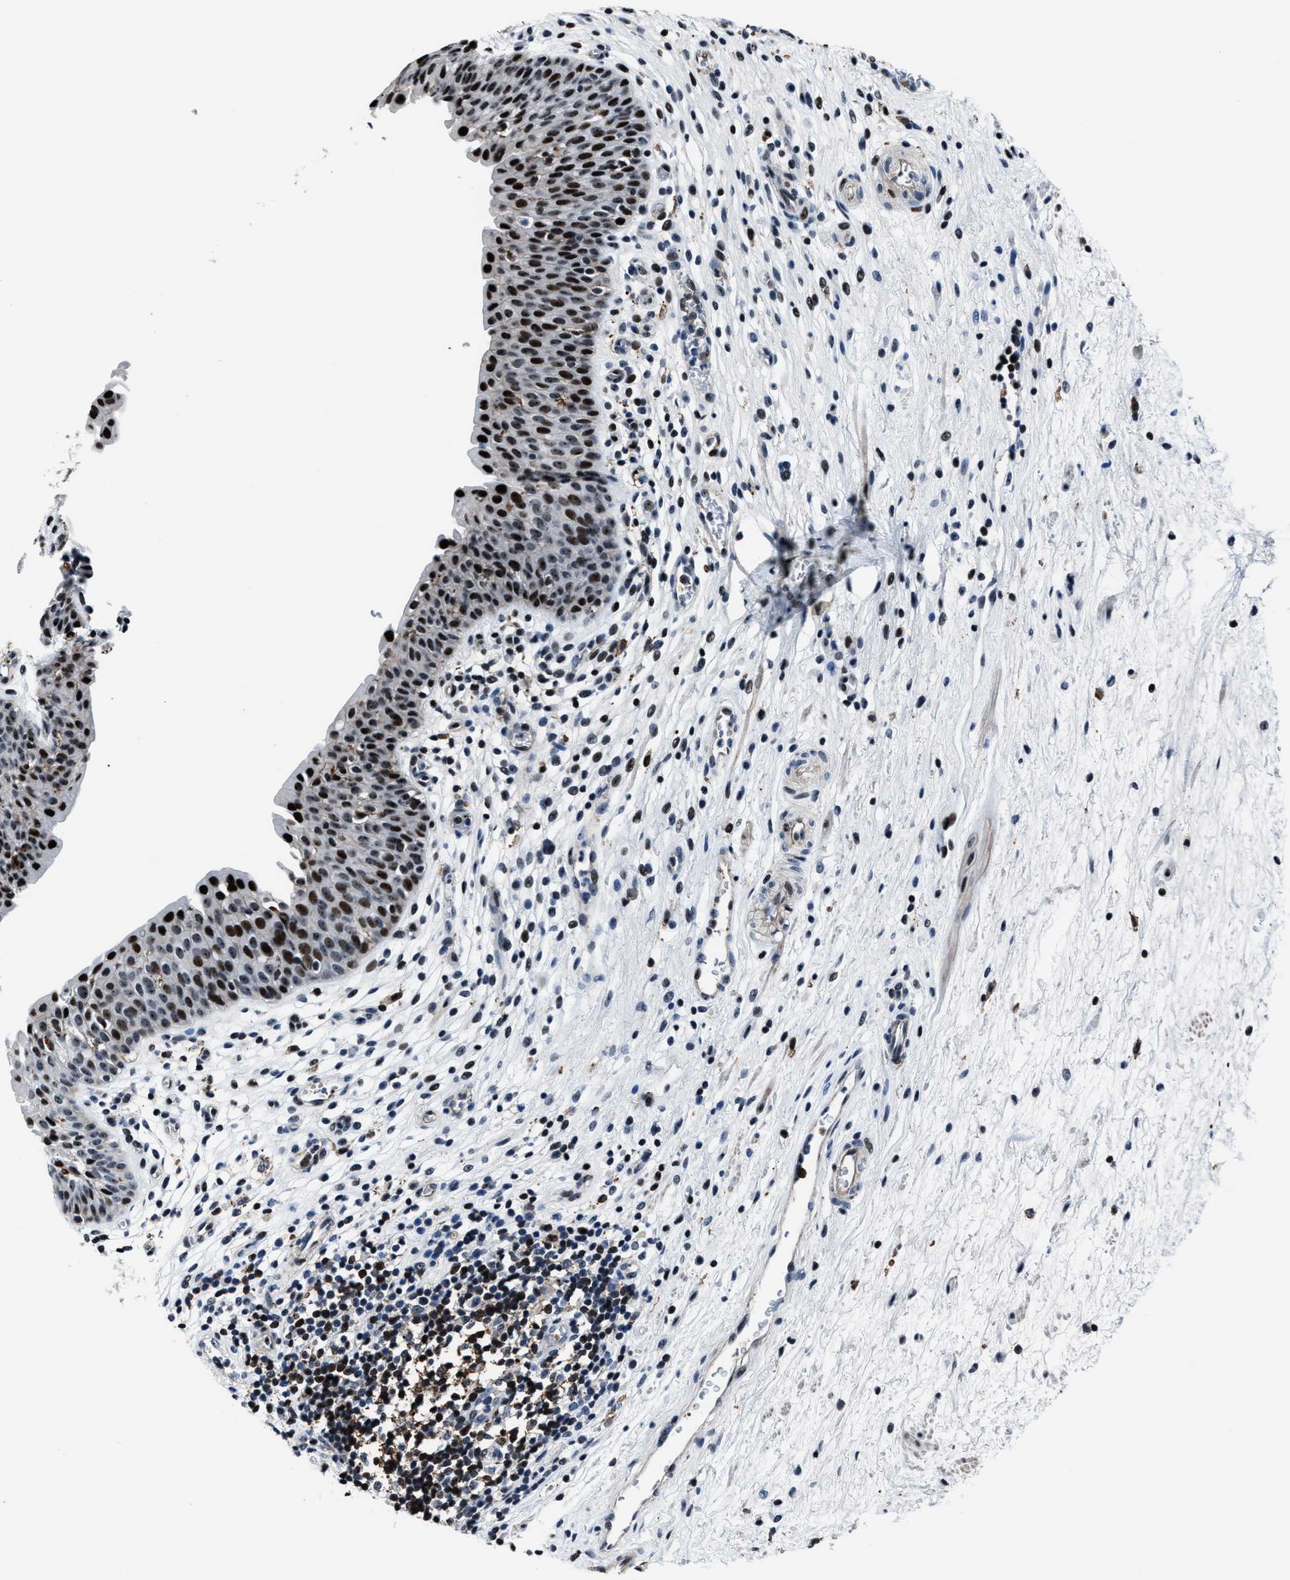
{"staining": {"intensity": "strong", "quantity": "25%-75%", "location": "nuclear"}, "tissue": "urinary bladder", "cell_type": "Urothelial cells", "image_type": "normal", "snomed": [{"axis": "morphology", "description": "Normal tissue, NOS"}, {"axis": "topography", "description": "Urinary bladder"}], "caption": "The image demonstrates a brown stain indicating the presence of a protein in the nuclear of urothelial cells in urinary bladder. Nuclei are stained in blue.", "gene": "PPIE", "patient": {"sex": "male", "age": 37}}